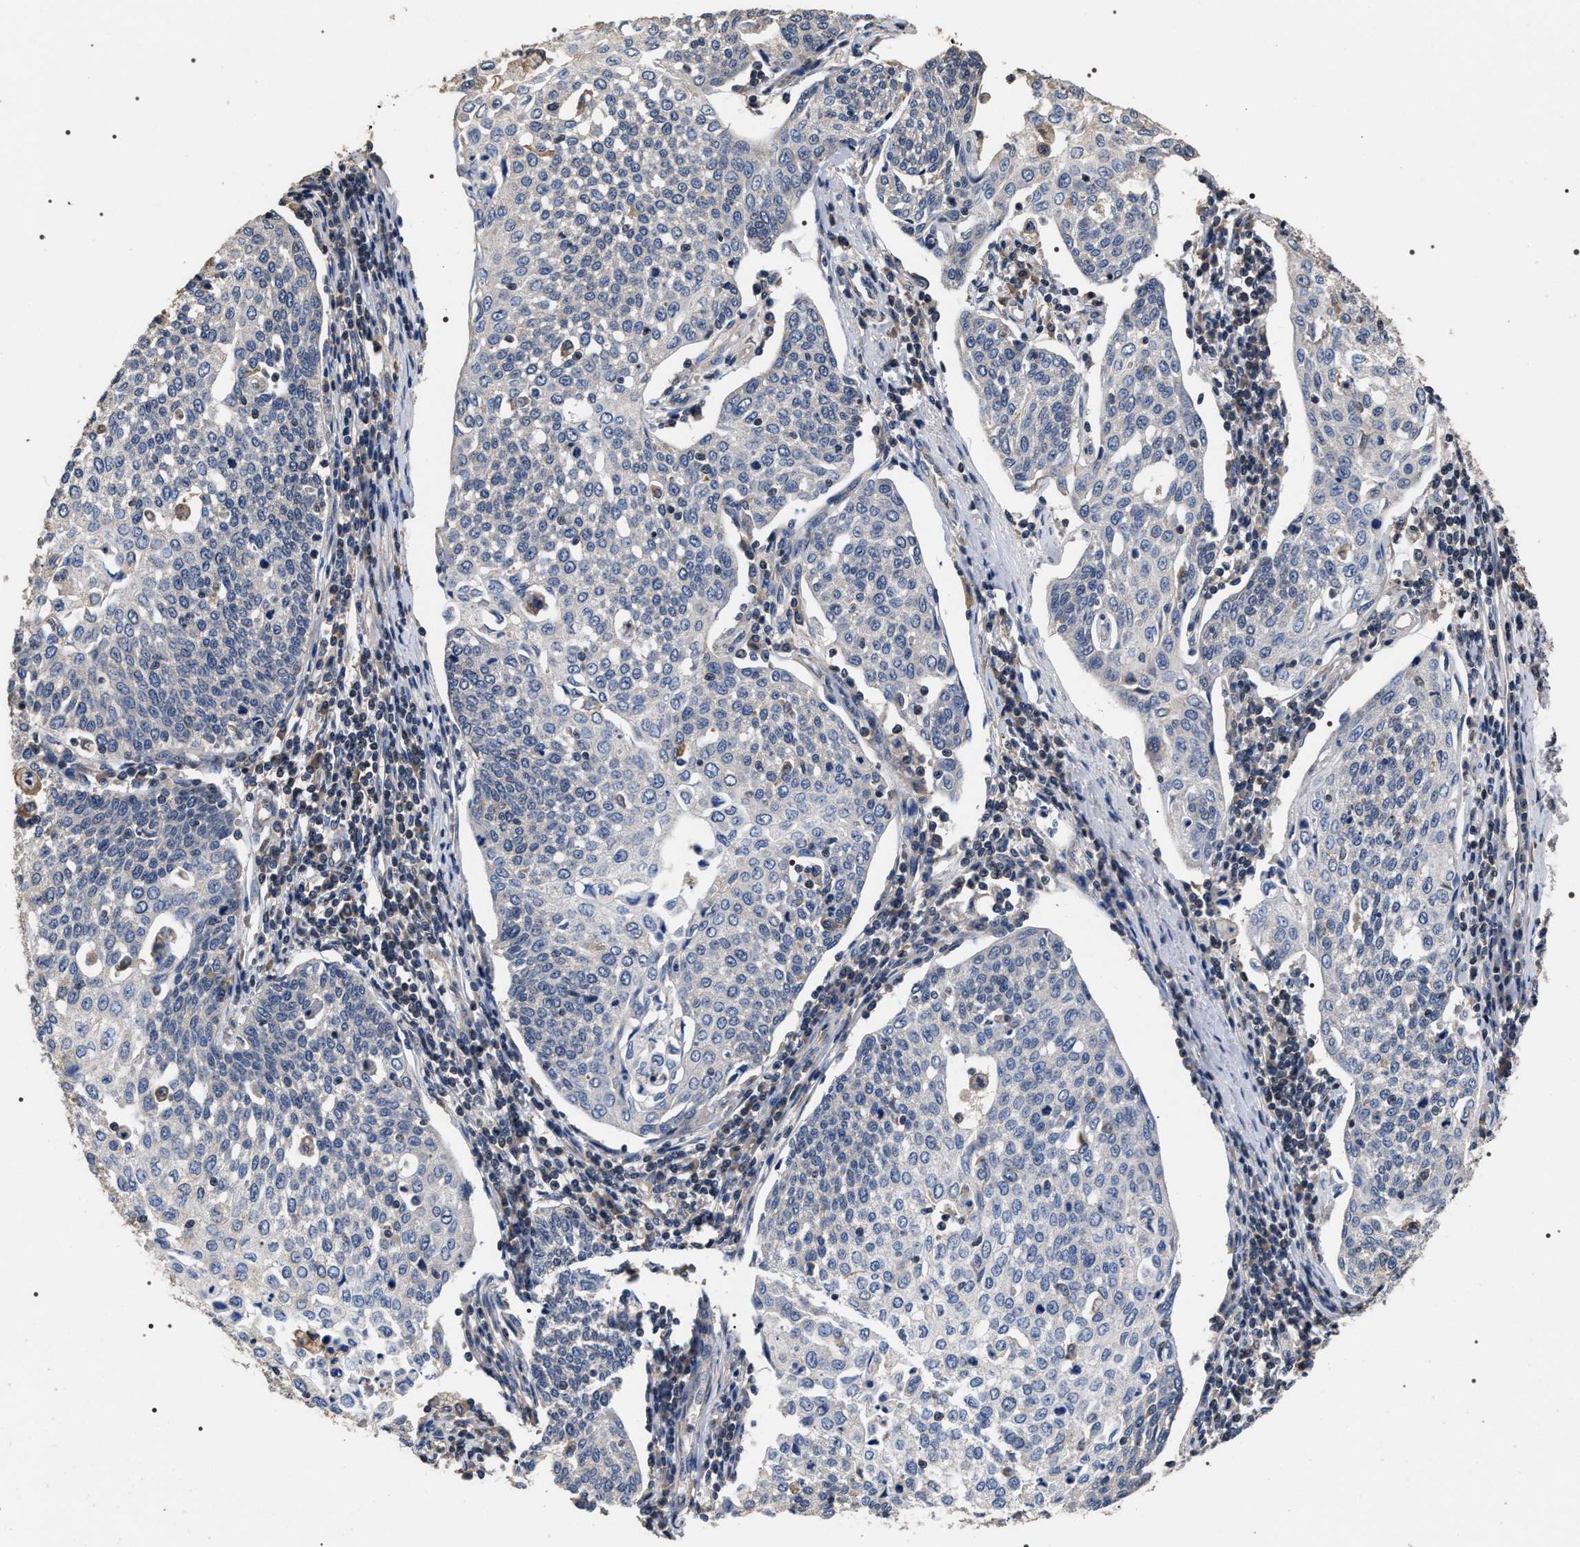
{"staining": {"intensity": "negative", "quantity": "none", "location": "none"}, "tissue": "cervical cancer", "cell_type": "Tumor cells", "image_type": "cancer", "snomed": [{"axis": "morphology", "description": "Squamous cell carcinoma, NOS"}, {"axis": "topography", "description": "Cervix"}], "caption": "Squamous cell carcinoma (cervical) was stained to show a protein in brown. There is no significant expression in tumor cells.", "gene": "UPF3A", "patient": {"sex": "female", "age": 34}}